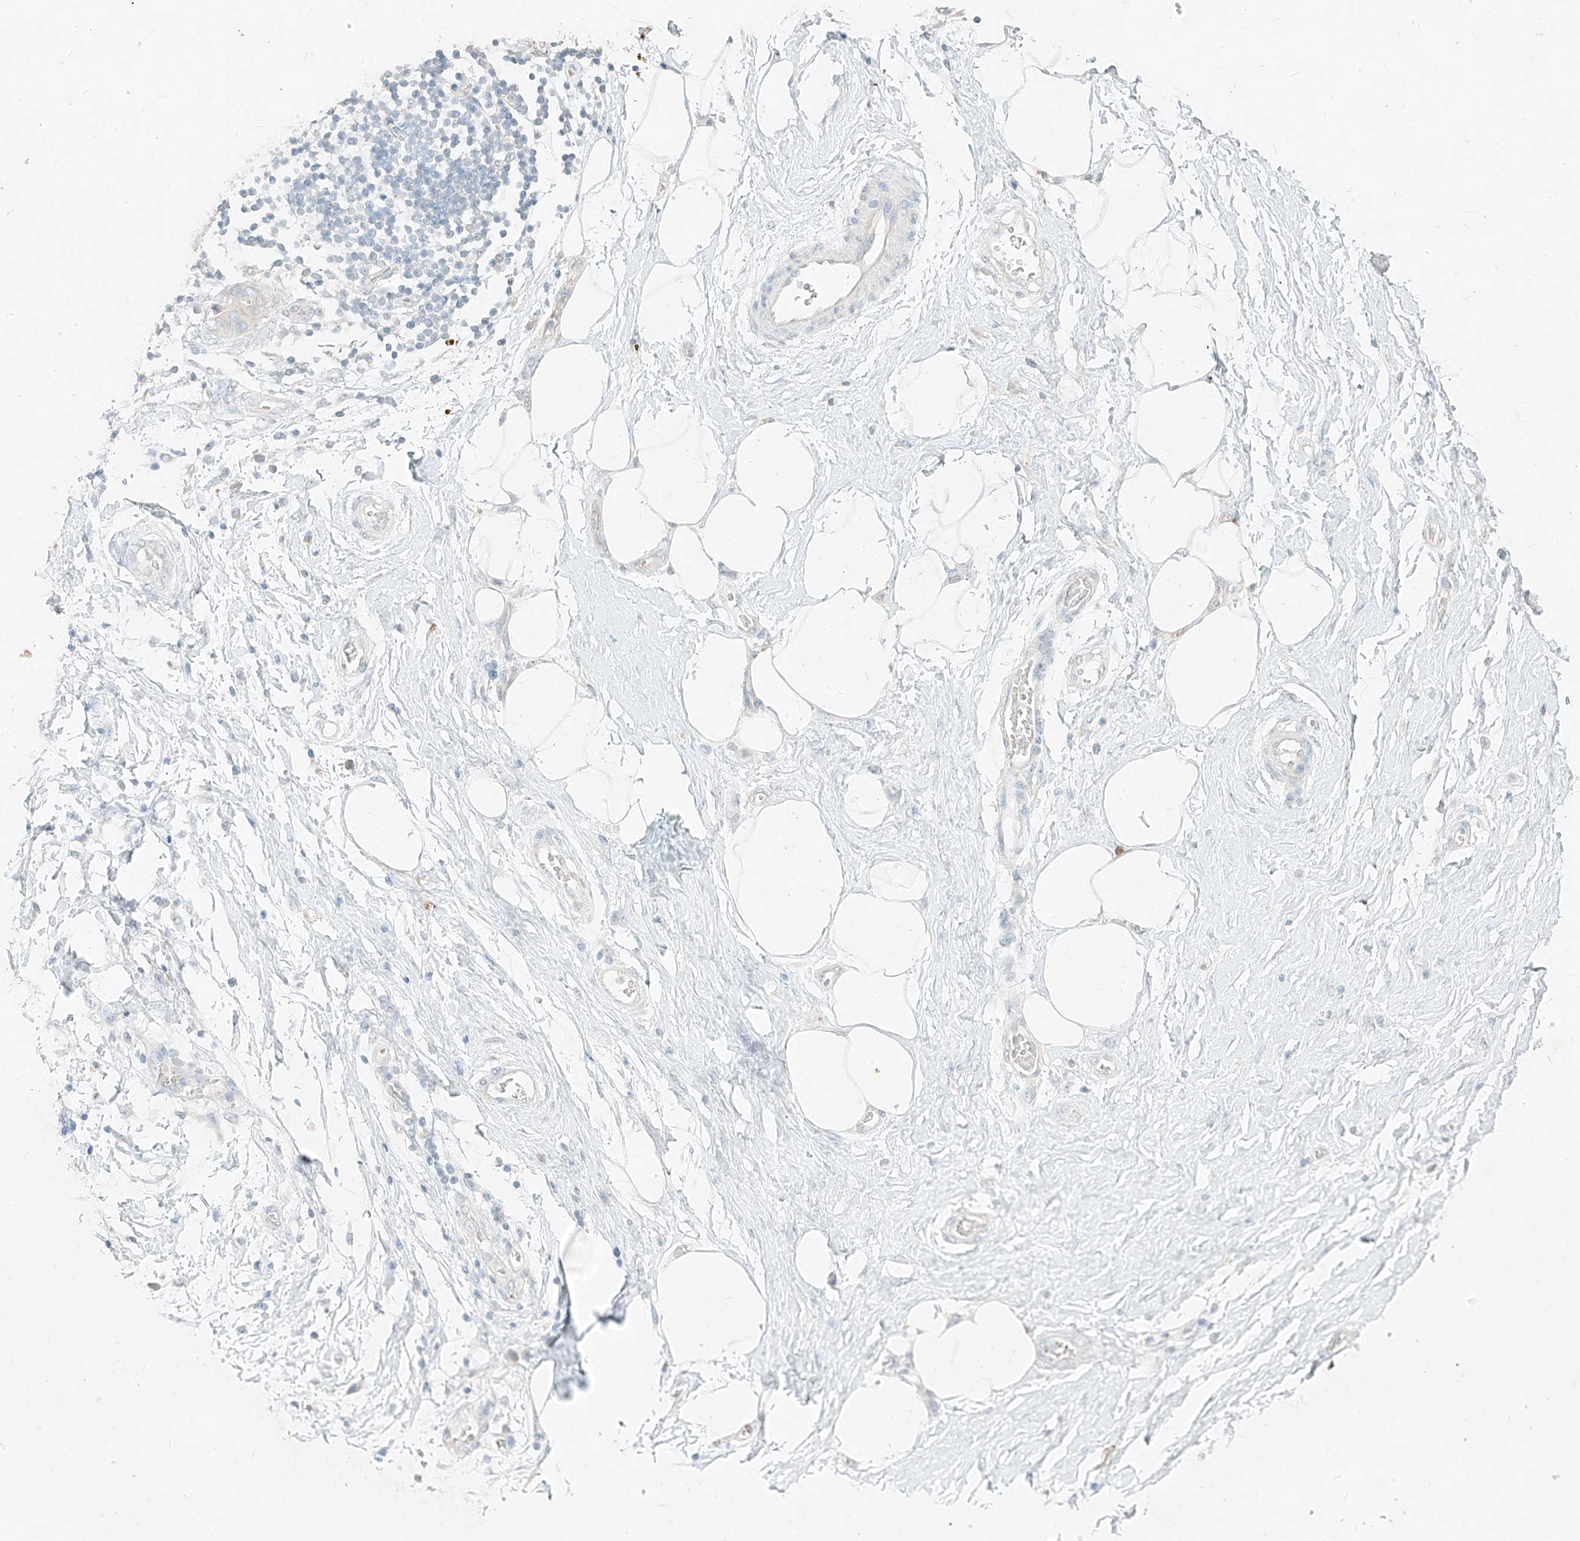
{"staining": {"intensity": "negative", "quantity": "none", "location": "none"}, "tissue": "adipose tissue", "cell_type": "Adipocytes", "image_type": "normal", "snomed": [{"axis": "morphology", "description": "Normal tissue, NOS"}, {"axis": "morphology", "description": "Adenocarcinoma, NOS"}, {"axis": "topography", "description": "Pancreas"}, {"axis": "topography", "description": "Peripheral nerve tissue"}], "caption": "The immunohistochemistry photomicrograph has no significant staining in adipocytes of adipose tissue. The staining was performed using DAB to visualize the protein expression in brown, while the nuclei were stained in blue with hematoxylin (Magnification: 20x).", "gene": "ZZEF1", "patient": {"sex": "male", "age": 59}}